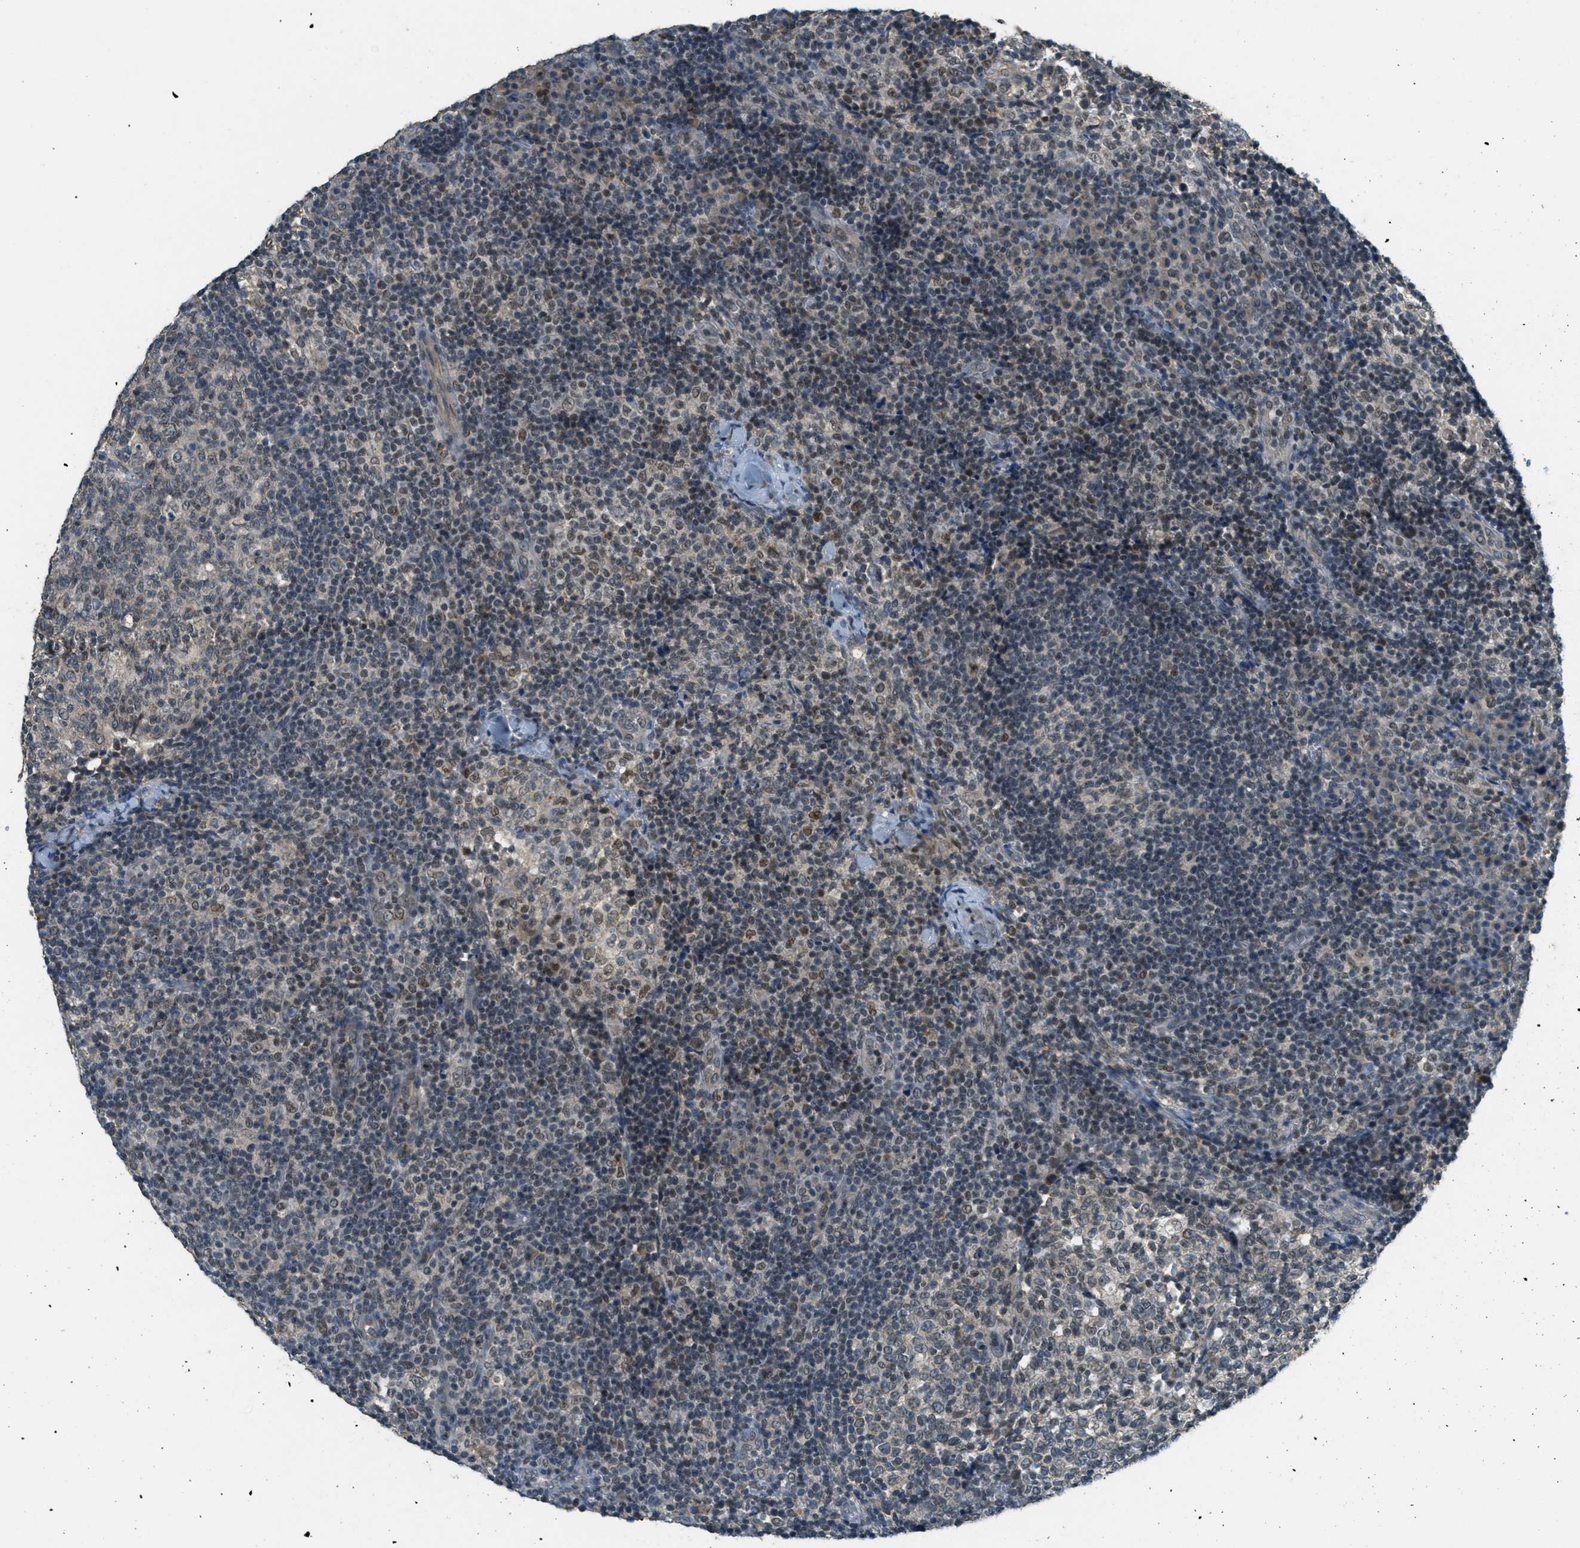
{"staining": {"intensity": "weak", "quantity": "25%-75%", "location": "cytoplasmic/membranous,nuclear"}, "tissue": "lymph node", "cell_type": "Germinal center cells", "image_type": "normal", "snomed": [{"axis": "morphology", "description": "Normal tissue, NOS"}, {"axis": "morphology", "description": "Inflammation, NOS"}, {"axis": "topography", "description": "Lymph node"}], "caption": "Lymph node stained for a protein demonstrates weak cytoplasmic/membranous,nuclear positivity in germinal center cells. The staining was performed using DAB to visualize the protein expression in brown, while the nuclei were stained in blue with hematoxylin (Magnification: 20x).", "gene": "TCF20", "patient": {"sex": "male", "age": 55}}